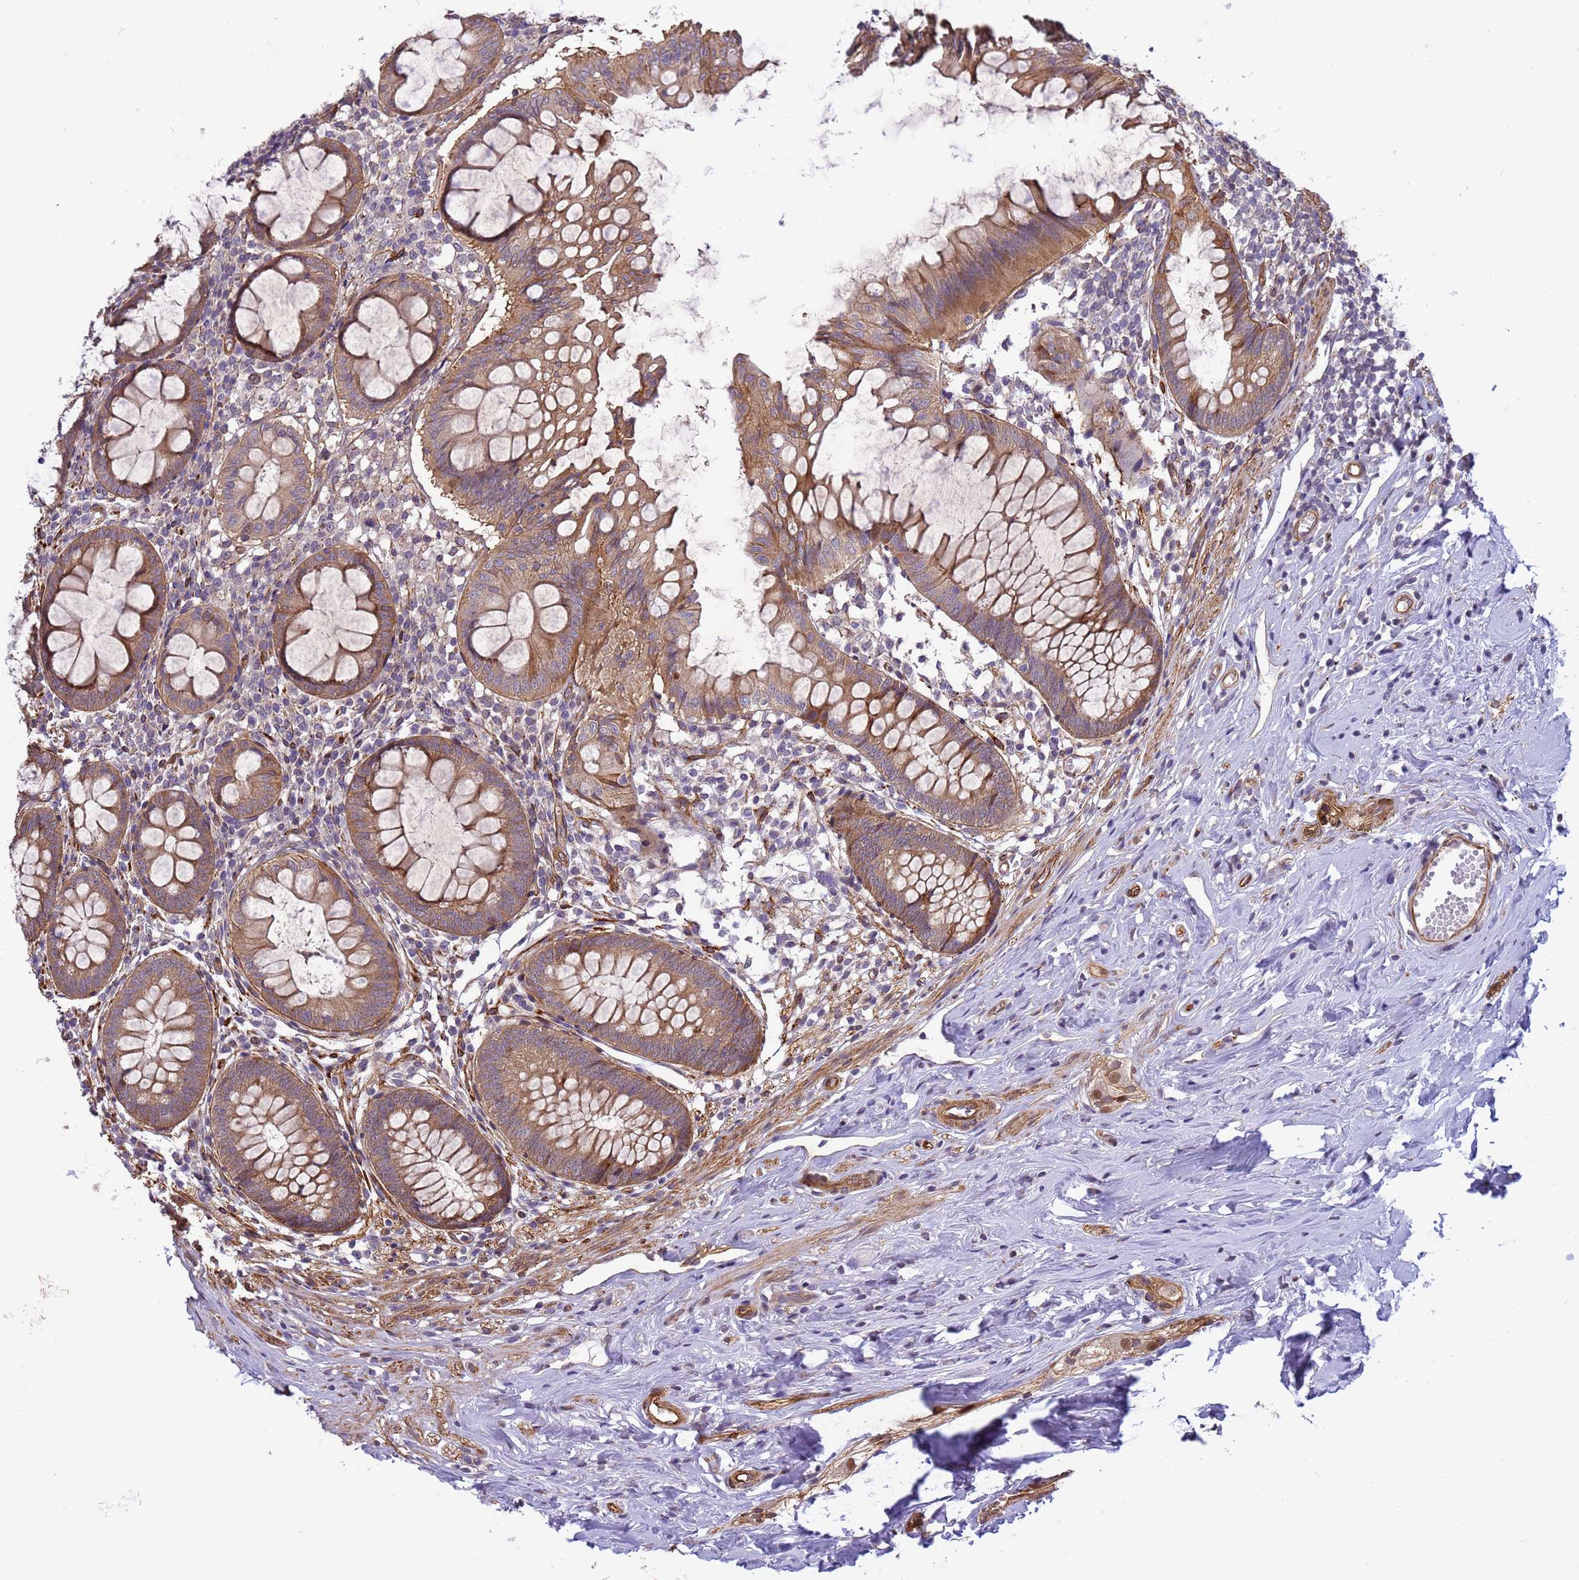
{"staining": {"intensity": "moderate", "quantity": ">75%", "location": "cytoplasmic/membranous"}, "tissue": "appendix", "cell_type": "Glandular cells", "image_type": "normal", "snomed": [{"axis": "morphology", "description": "Normal tissue, NOS"}, {"axis": "topography", "description": "Appendix"}], "caption": "Appendix was stained to show a protein in brown. There is medium levels of moderate cytoplasmic/membranous expression in approximately >75% of glandular cells. (Brightfield microscopy of DAB IHC at high magnification).", "gene": "ITGB4", "patient": {"sex": "female", "age": 51}}